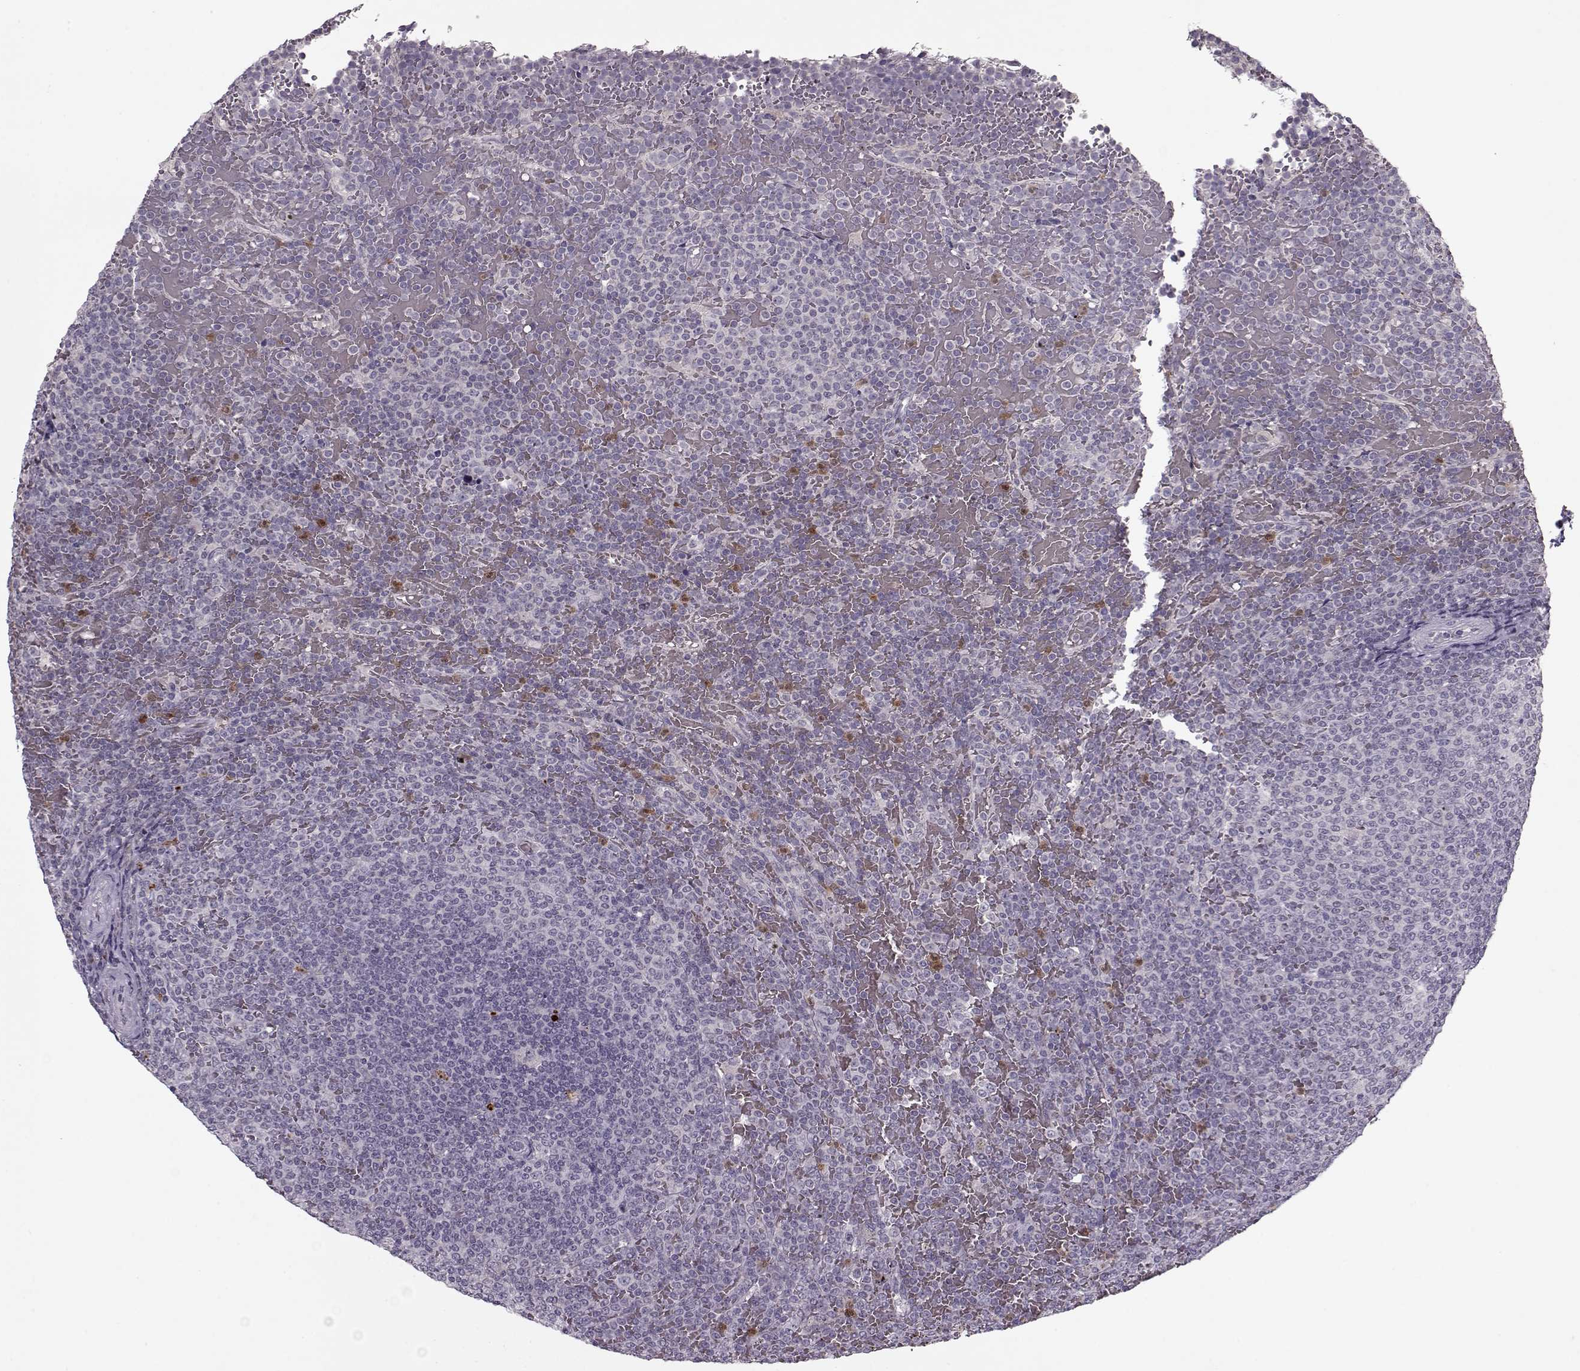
{"staining": {"intensity": "negative", "quantity": "none", "location": "none"}, "tissue": "lymphoma", "cell_type": "Tumor cells", "image_type": "cancer", "snomed": [{"axis": "morphology", "description": "Malignant lymphoma, non-Hodgkin's type, Low grade"}, {"axis": "topography", "description": "Spleen"}], "caption": "Tumor cells are negative for protein expression in human malignant lymphoma, non-Hodgkin's type (low-grade).", "gene": "ACOT11", "patient": {"sex": "female", "age": 77}}